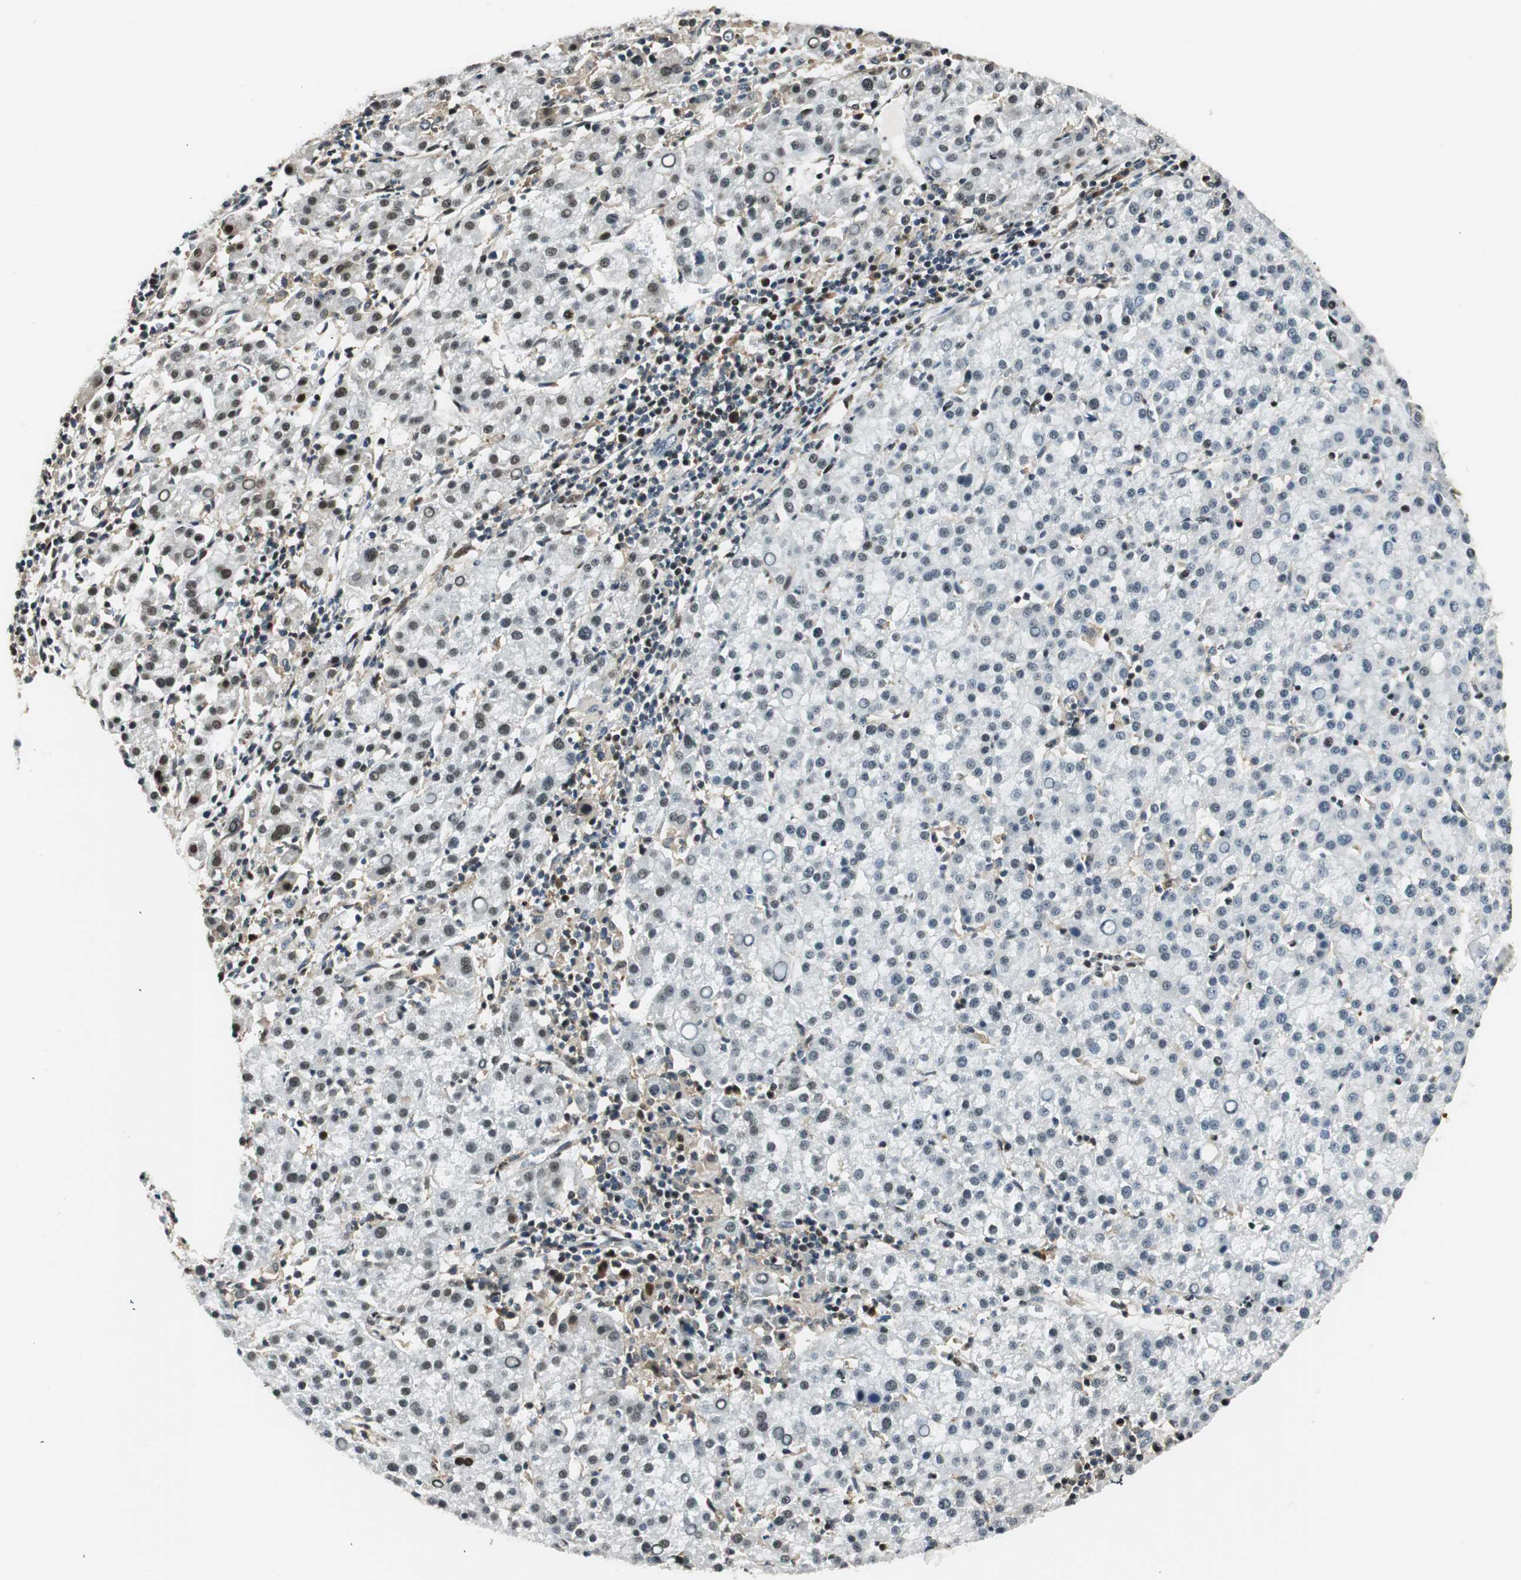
{"staining": {"intensity": "moderate", "quantity": ">75%", "location": "nuclear"}, "tissue": "liver cancer", "cell_type": "Tumor cells", "image_type": "cancer", "snomed": [{"axis": "morphology", "description": "Carcinoma, Hepatocellular, NOS"}, {"axis": "topography", "description": "Liver"}], "caption": "Immunohistochemical staining of human hepatocellular carcinoma (liver) demonstrates medium levels of moderate nuclear protein staining in about >75% of tumor cells.", "gene": "RING1", "patient": {"sex": "female", "age": 58}}